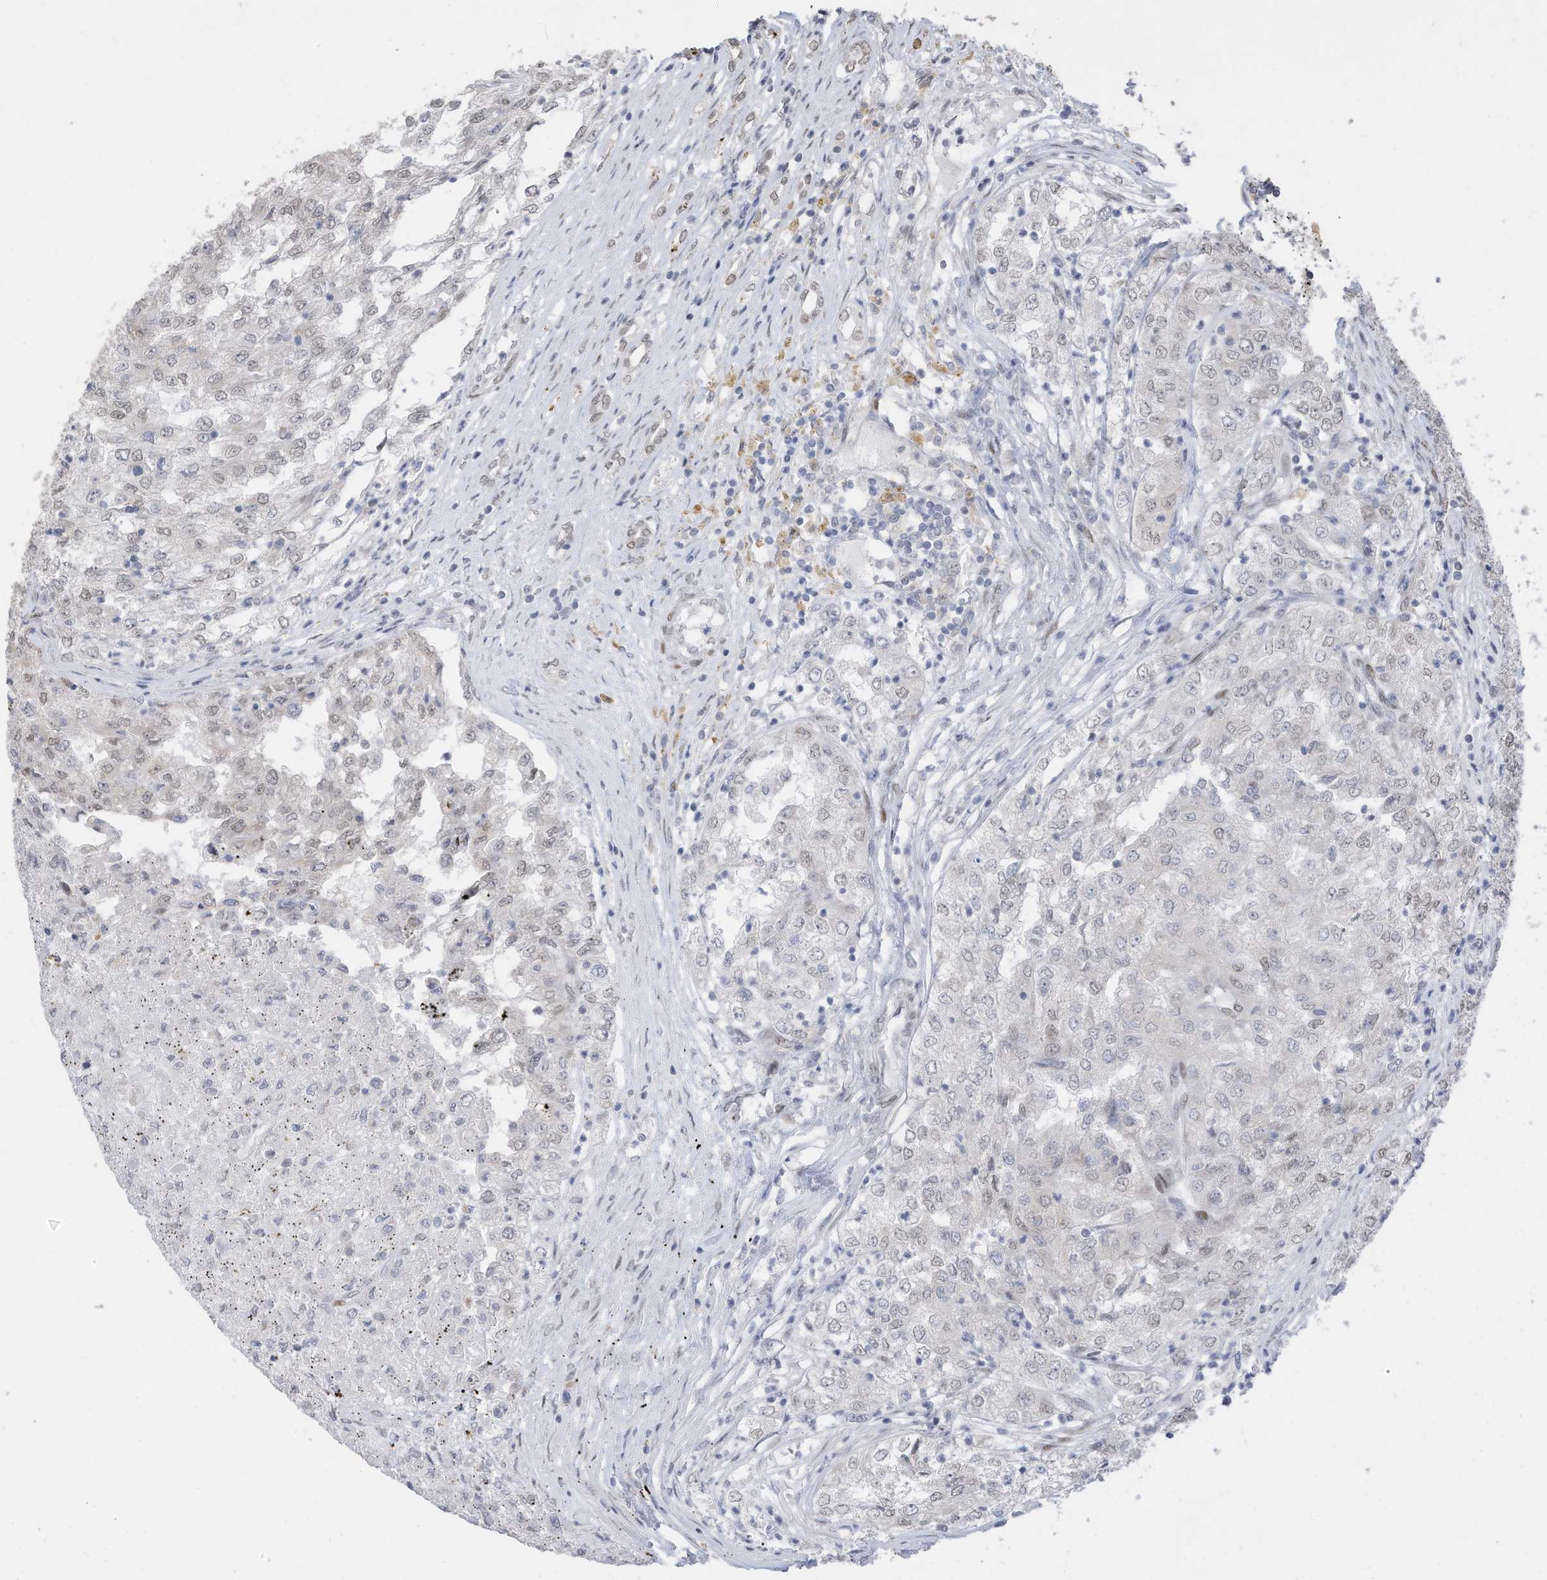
{"staining": {"intensity": "negative", "quantity": "none", "location": "none"}, "tissue": "renal cancer", "cell_type": "Tumor cells", "image_type": "cancer", "snomed": [{"axis": "morphology", "description": "Adenocarcinoma, NOS"}, {"axis": "topography", "description": "Kidney"}], "caption": "A micrograph of renal cancer (adenocarcinoma) stained for a protein displays no brown staining in tumor cells.", "gene": "RABL3", "patient": {"sex": "female", "age": 54}}